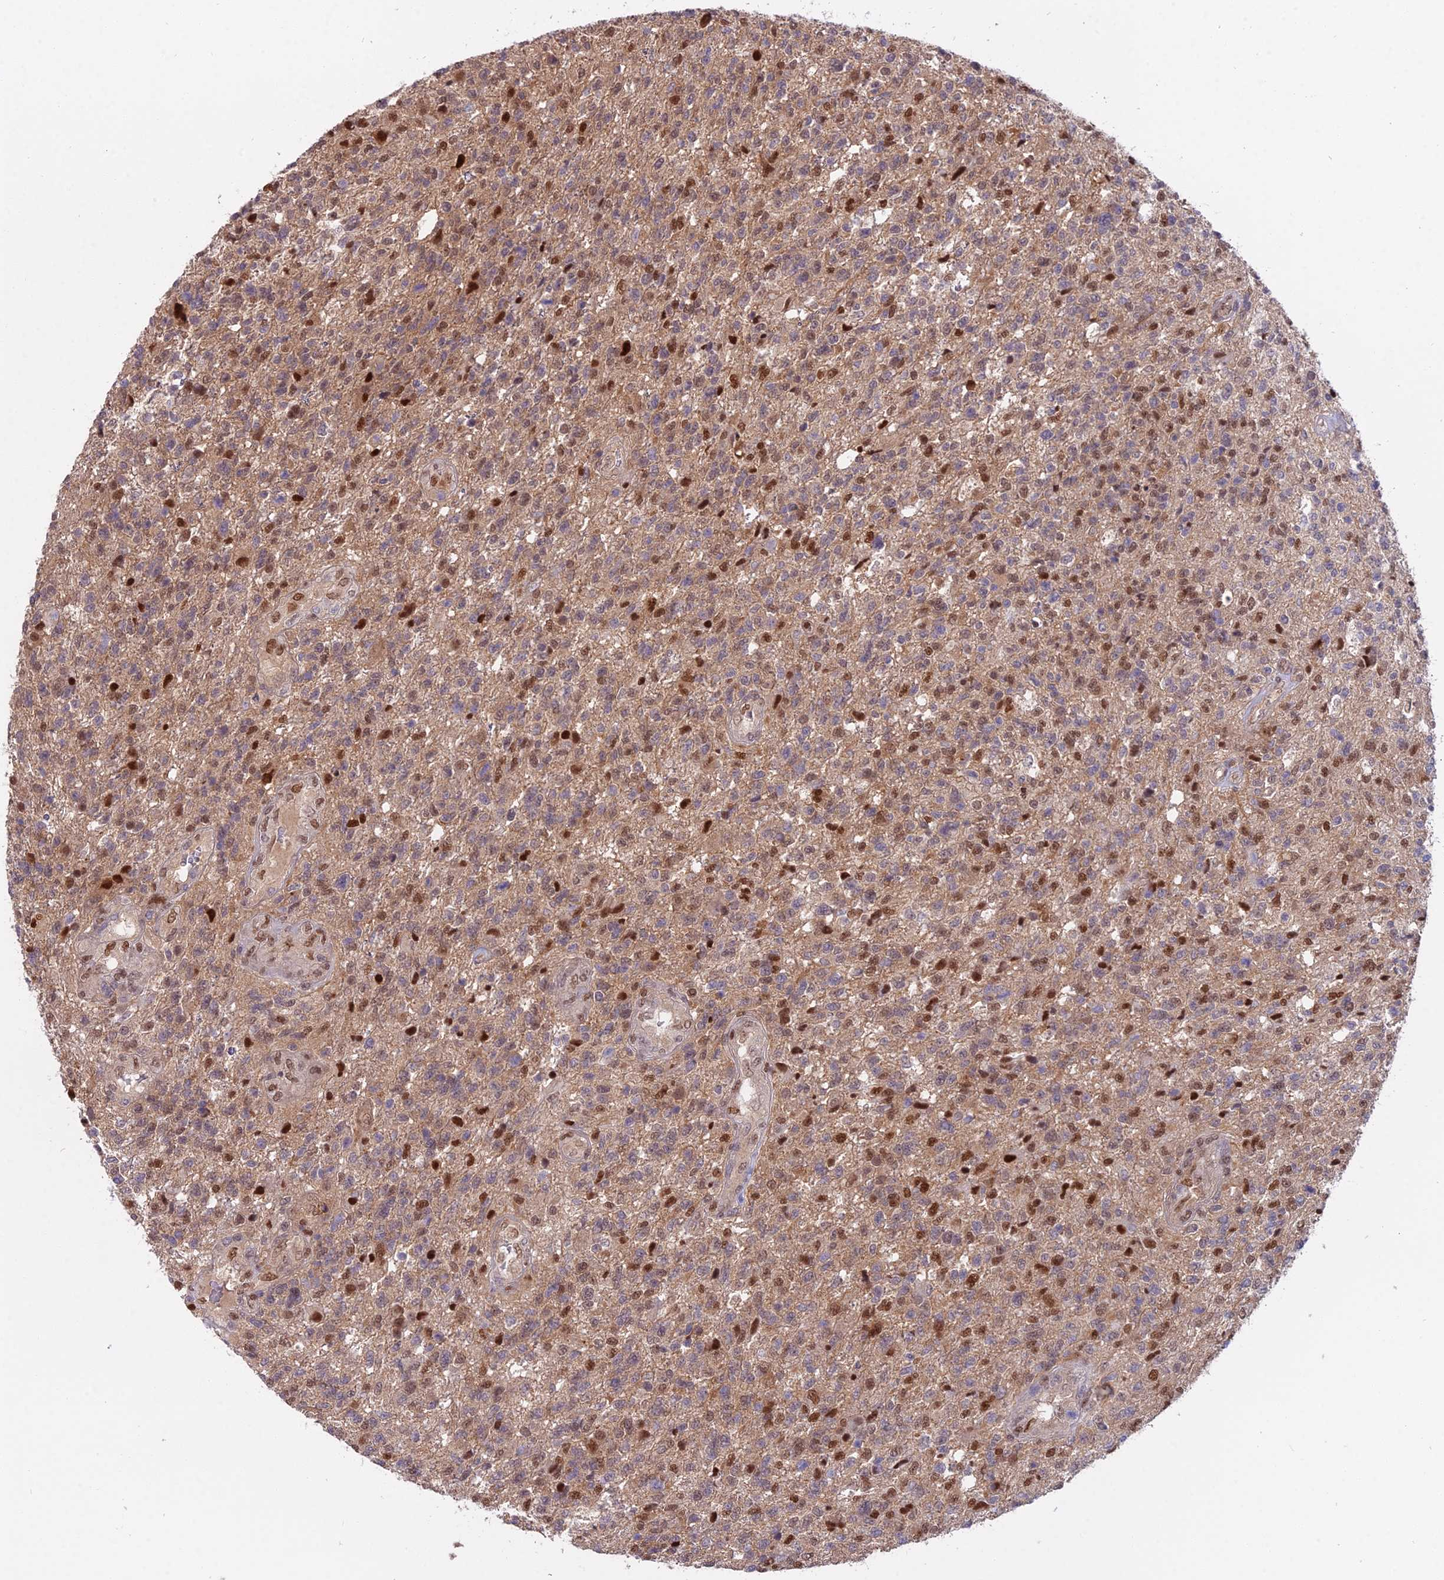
{"staining": {"intensity": "weak", "quantity": ">75%", "location": "cytoplasmic/membranous"}, "tissue": "glioma", "cell_type": "Tumor cells", "image_type": "cancer", "snomed": [{"axis": "morphology", "description": "Glioma, malignant, High grade"}, {"axis": "topography", "description": "Brain"}], "caption": "Immunohistochemistry (DAB) staining of human glioma demonstrates weak cytoplasmic/membranous protein staining in approximately >75% of tumor cells.", "gene": "NPEPL1", "patient": {"sex": "male", "age": 56}}